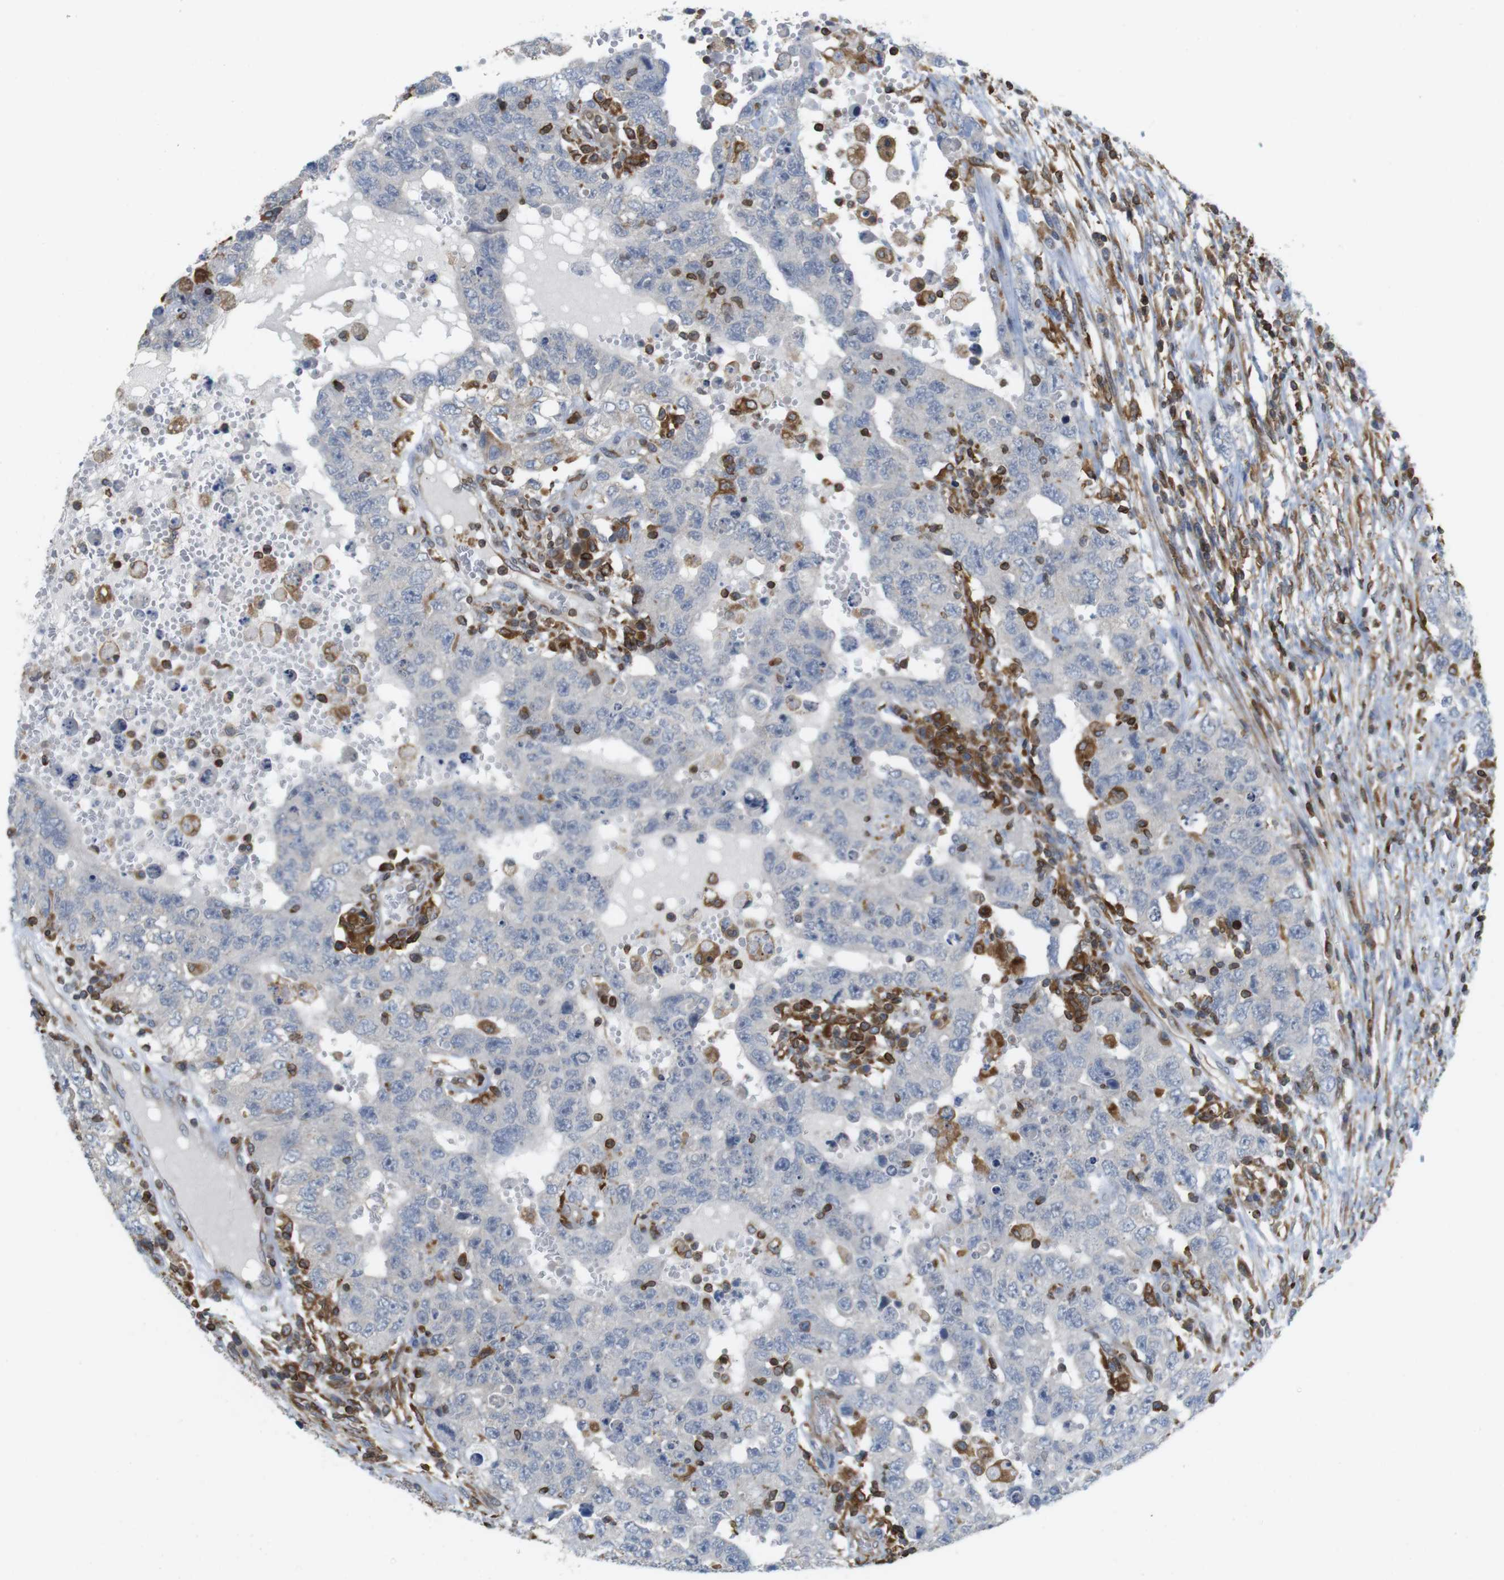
{"staining": {"intensity": "negative", "quantity": "none", "location": "none"}, "tissue": "testis cancer", "cell_type": "Tumor cells", "image_type": "cancer", "snomed": [{"axis": "morphology", "description": "Carcinoma, Embryonal, NOS"}, {"axis": "topography", "description": "Testis"}], "caption": "This is an IHC photomicrograph of testis cancer (embryonal carcinoma). There is no positivity in tumor cells.", "gene": "ARL6IP5", "patient": {"sex": "male", "age": 26}}